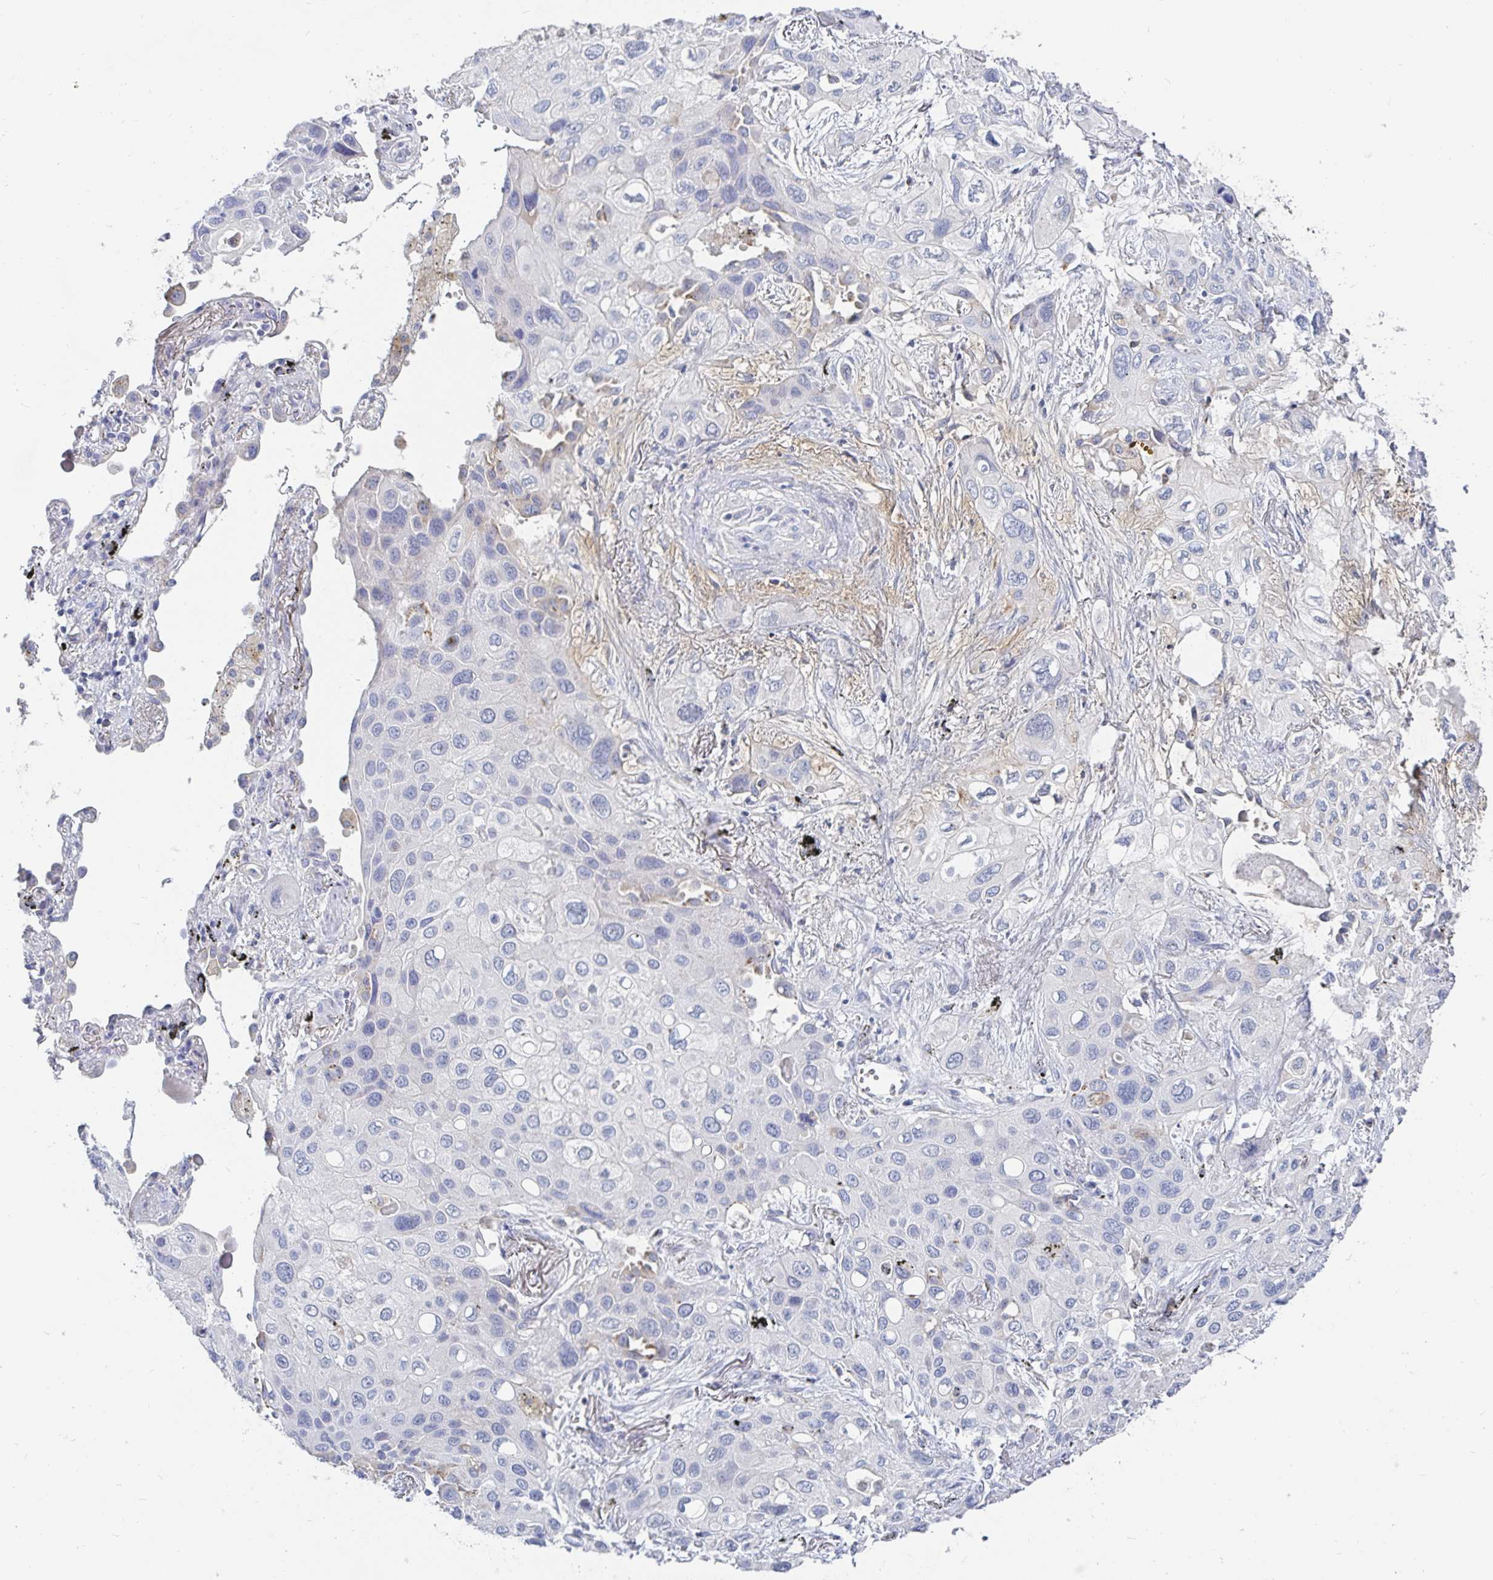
{"staining": {"intensity": "negative", "quantity": "none", "location": "none"}, "tissue": "lung cancer", "cell_type": "Tumor cells", "image_type": "cancer", "snomed": [{"axis": "morphology", "description": "Squamous cell carcinoma, NOS"}, {"axis": "morphology", "description": "Squamous cell carcinoma, metastatic, NOS"}, {"axis": "topography", "description": "Lung"}], "caption": "This is an immunohistochemistry image of metastatic squamous cell carcinoma (lung). There is no staining in tumor cells.", "gene": "SPPL3", "patient": {"sex": "male", "age": 59}}